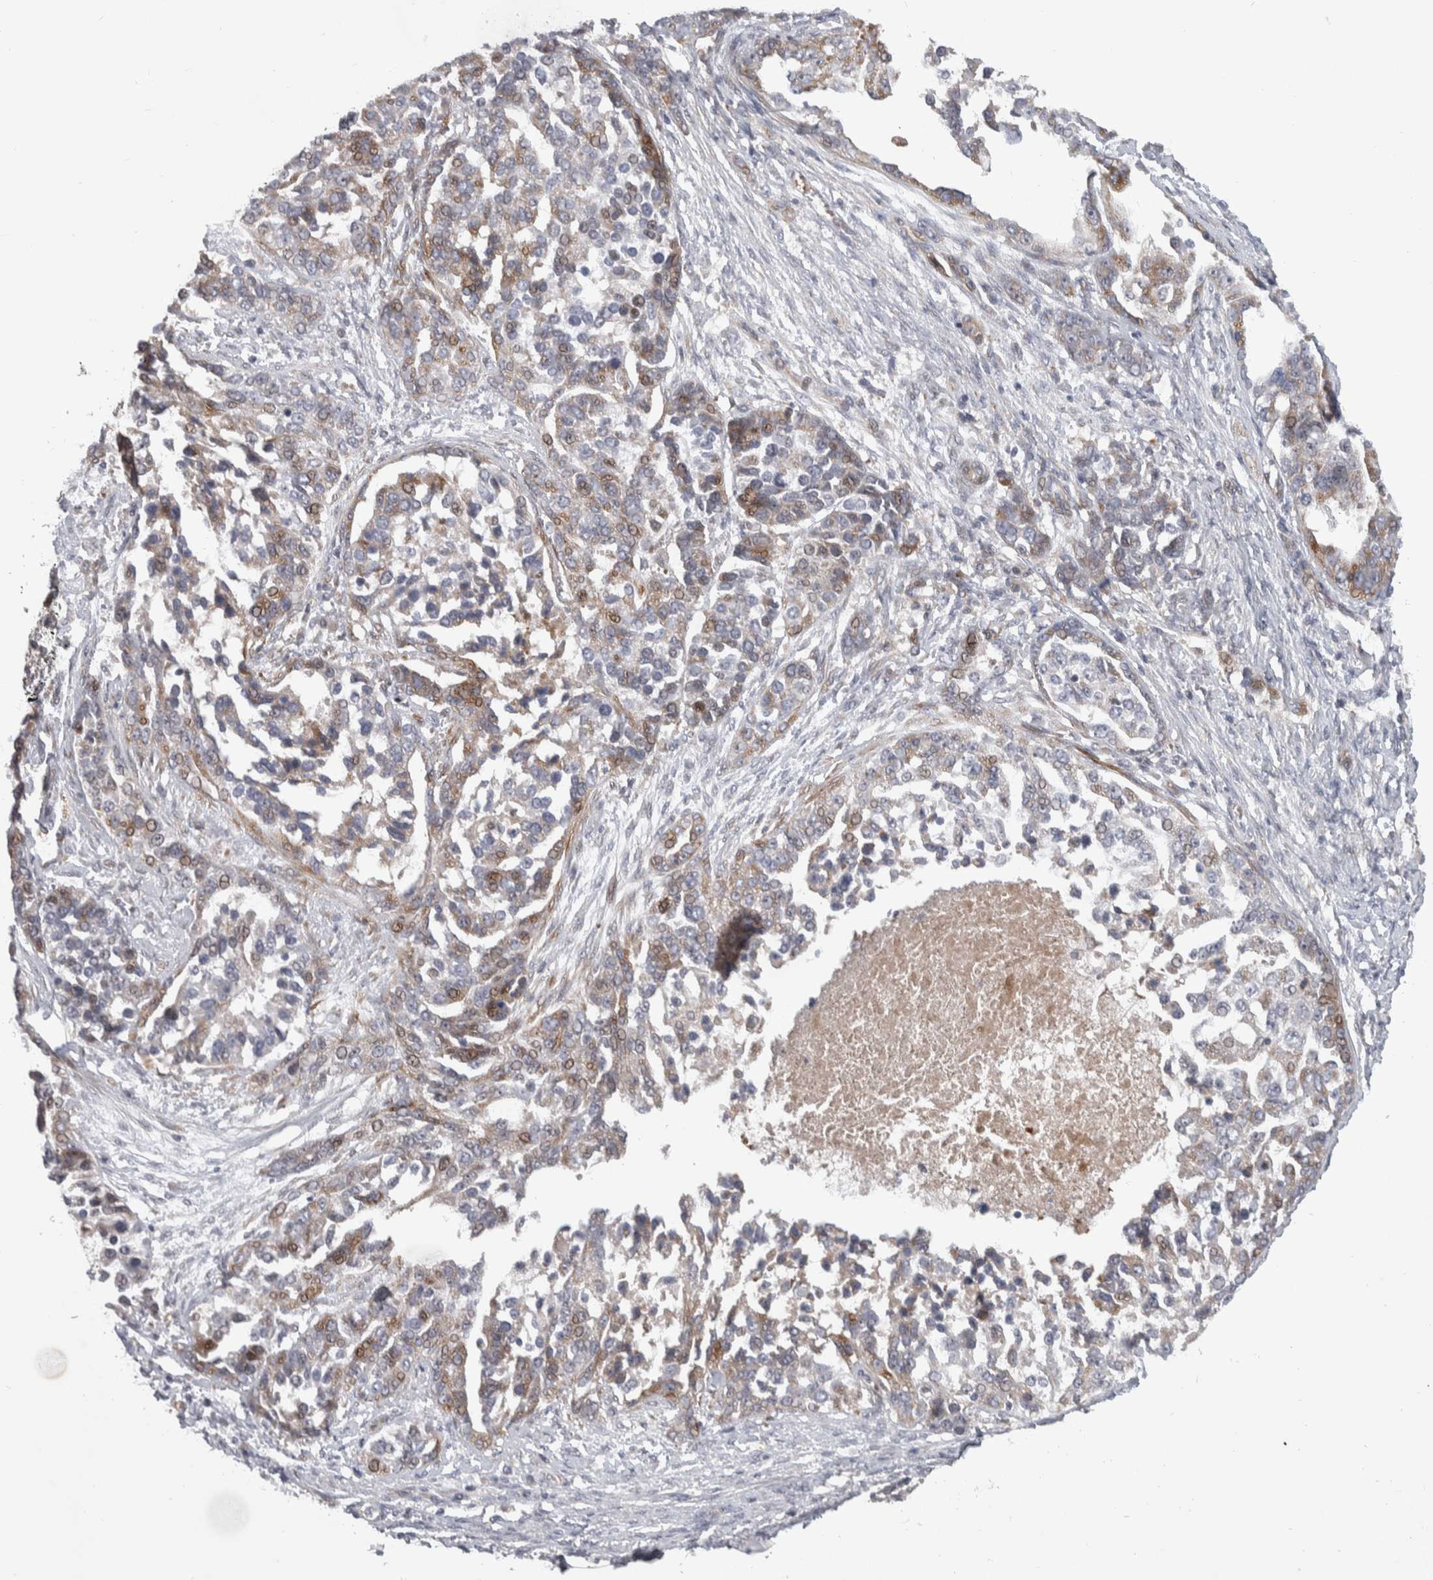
{"staining": {"intensity": "weak", "quantity": "<25%", "location": "cytoplasmic/membranous,nuclear"}, "tissue": "ovarian cancer", "cell_type": "Tumor cells", "image_type": "cancer", "snomed": [{"axis": "morphology", "description": "Cystadenocarcinoma, serous, NOS"}, {"axis": "topography", "description": "Ovary"}], "caption": "DAB immunohistochemical staining of human ovarian serous cystadenocarcinoma shows no significant expression in tumor cells.", "gene": "PSMG3", "patient": {"sex": "female", "age": 44}}